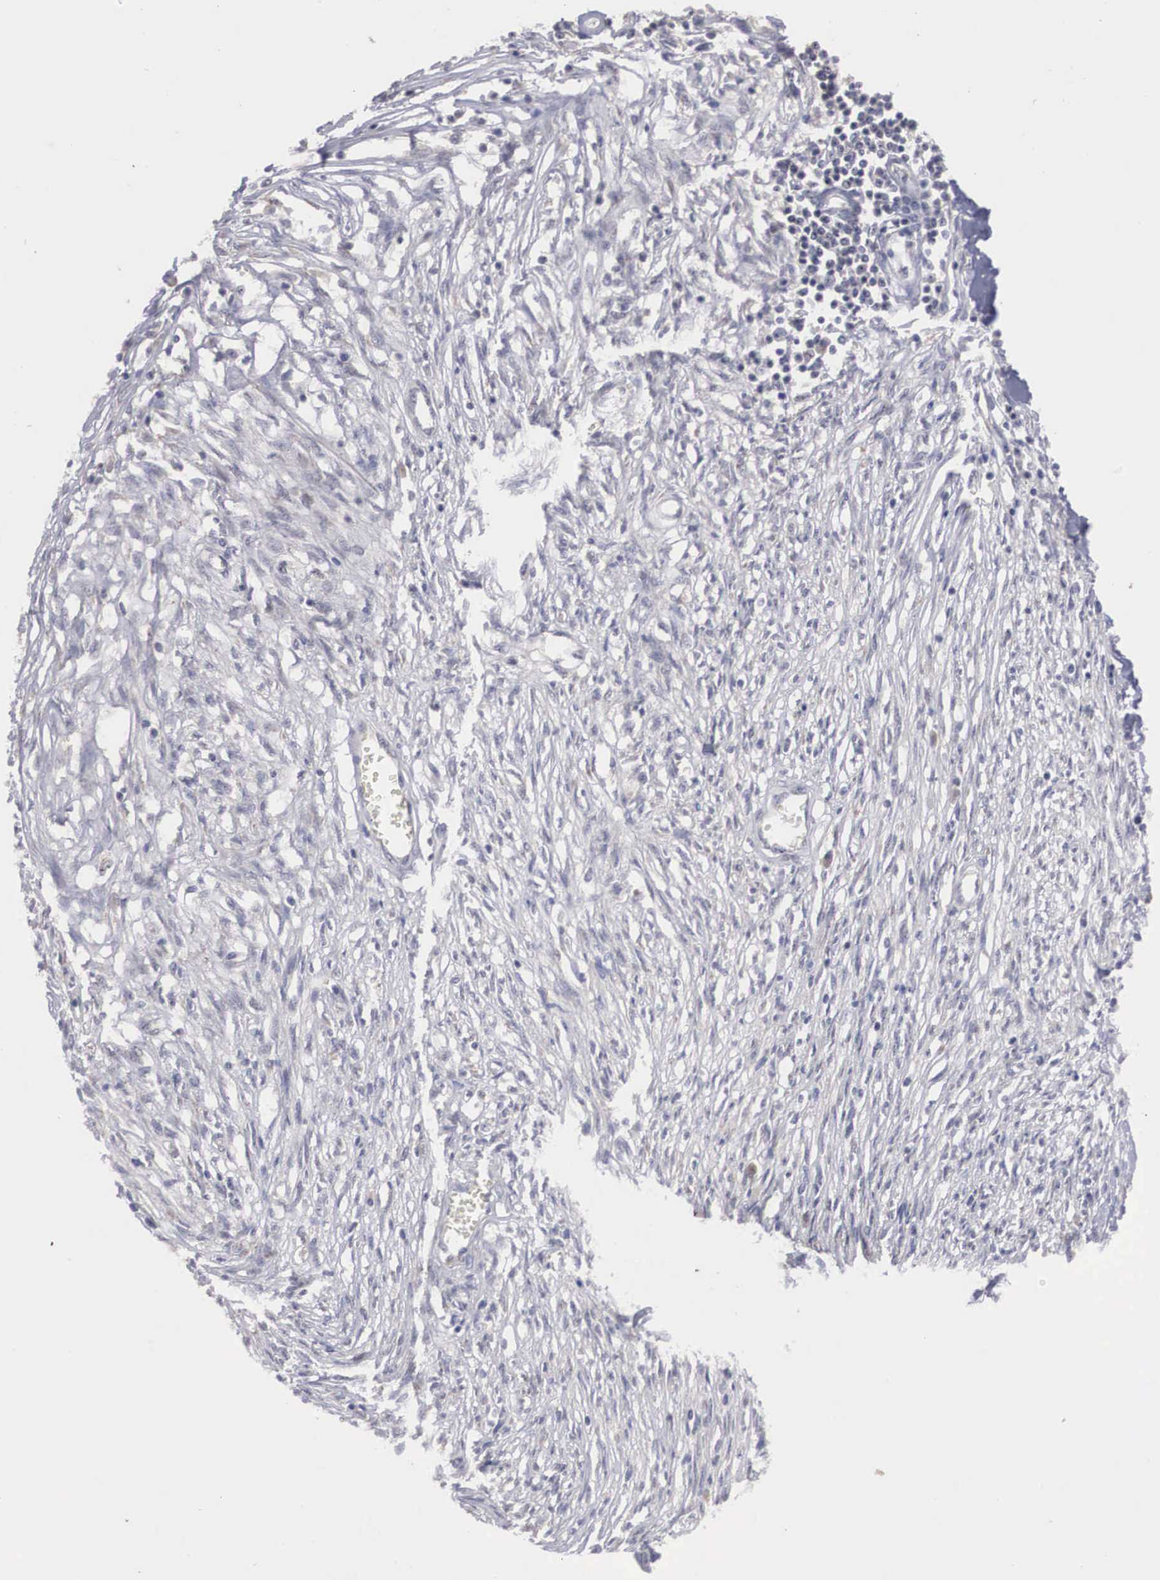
{"staining": {"intensity": "negative", "quantity": "none", "location": "none"}, "tissue": "adipose tissue", "cell_type": "Adipocytes", "image_type": "normal", "snomed": [{"axis": "morphology", "description": "Normal tissue, NOS"}, {"axis": "morphology", "description": "Sarcoma, NOS"}, {"axis": "topography", "description": "Skin"}, {"axis": "topography", "description": "Soft tissue"}], "caption": "Unremarkable adipose tissue was stained to show a protein in brown. There is no significant positivity in adipocytes. (Immunohistochemistry (ihc), brightfield microscopy, high magnification).", "gene": "AMN", "patient": {"sex": "female", "age": 51}}